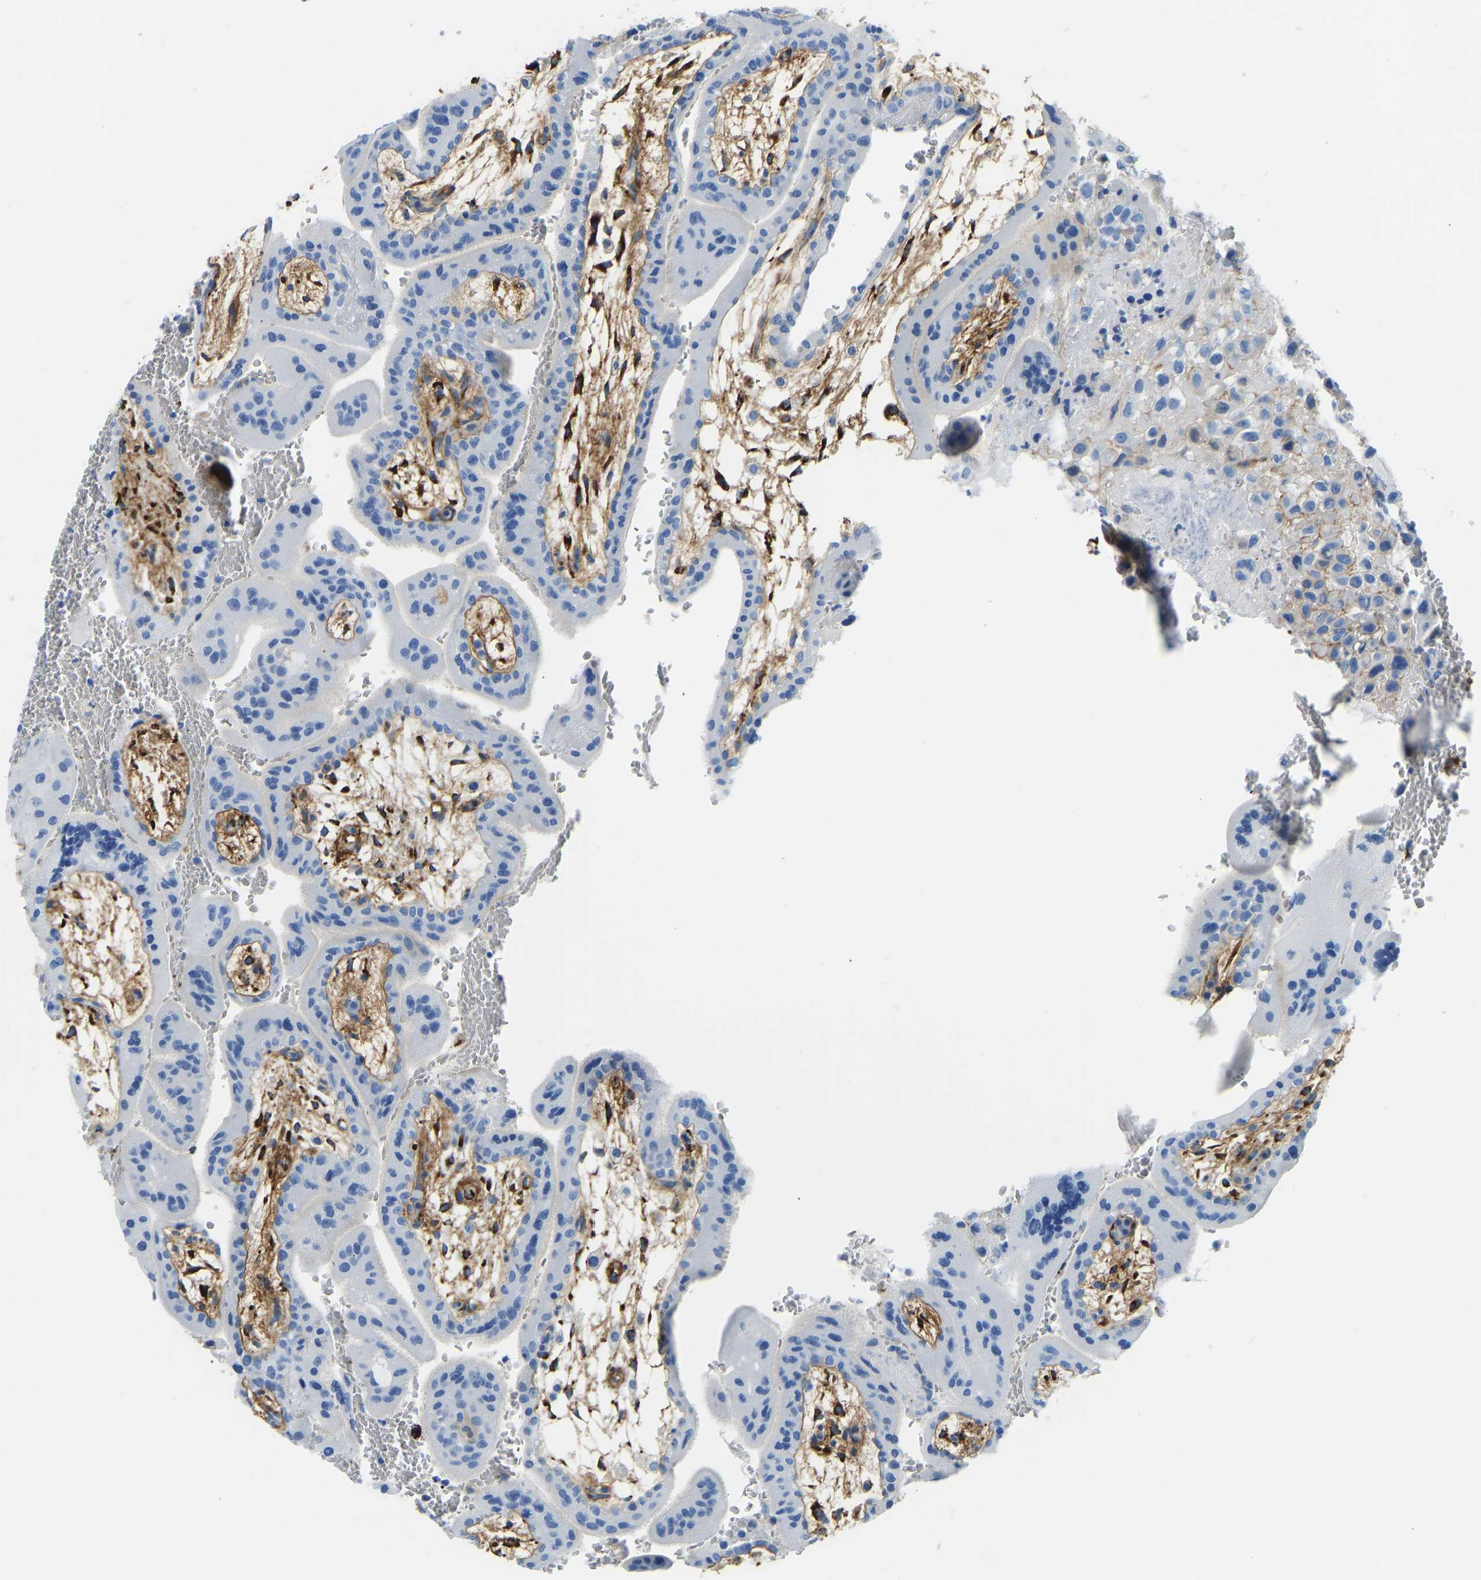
{"staining": {"intensity": "negative", "quantity": "none", "location": "none"}, "tissue": "placenta", "cell_type": "Decidual cells", "image_type": "normal", "snomed": [{"axis": "morphology", "description": "Normal tissue, NOS"}, {"axis": "topography", "description": "Placenta"}], "caption": "A high-resolution image shows immunohistochemistry staining of benign placenta, which shows no significant expression in decidual cells.", "gene": "COL15A1", "patient": {"sex": "female", "age": 18}}